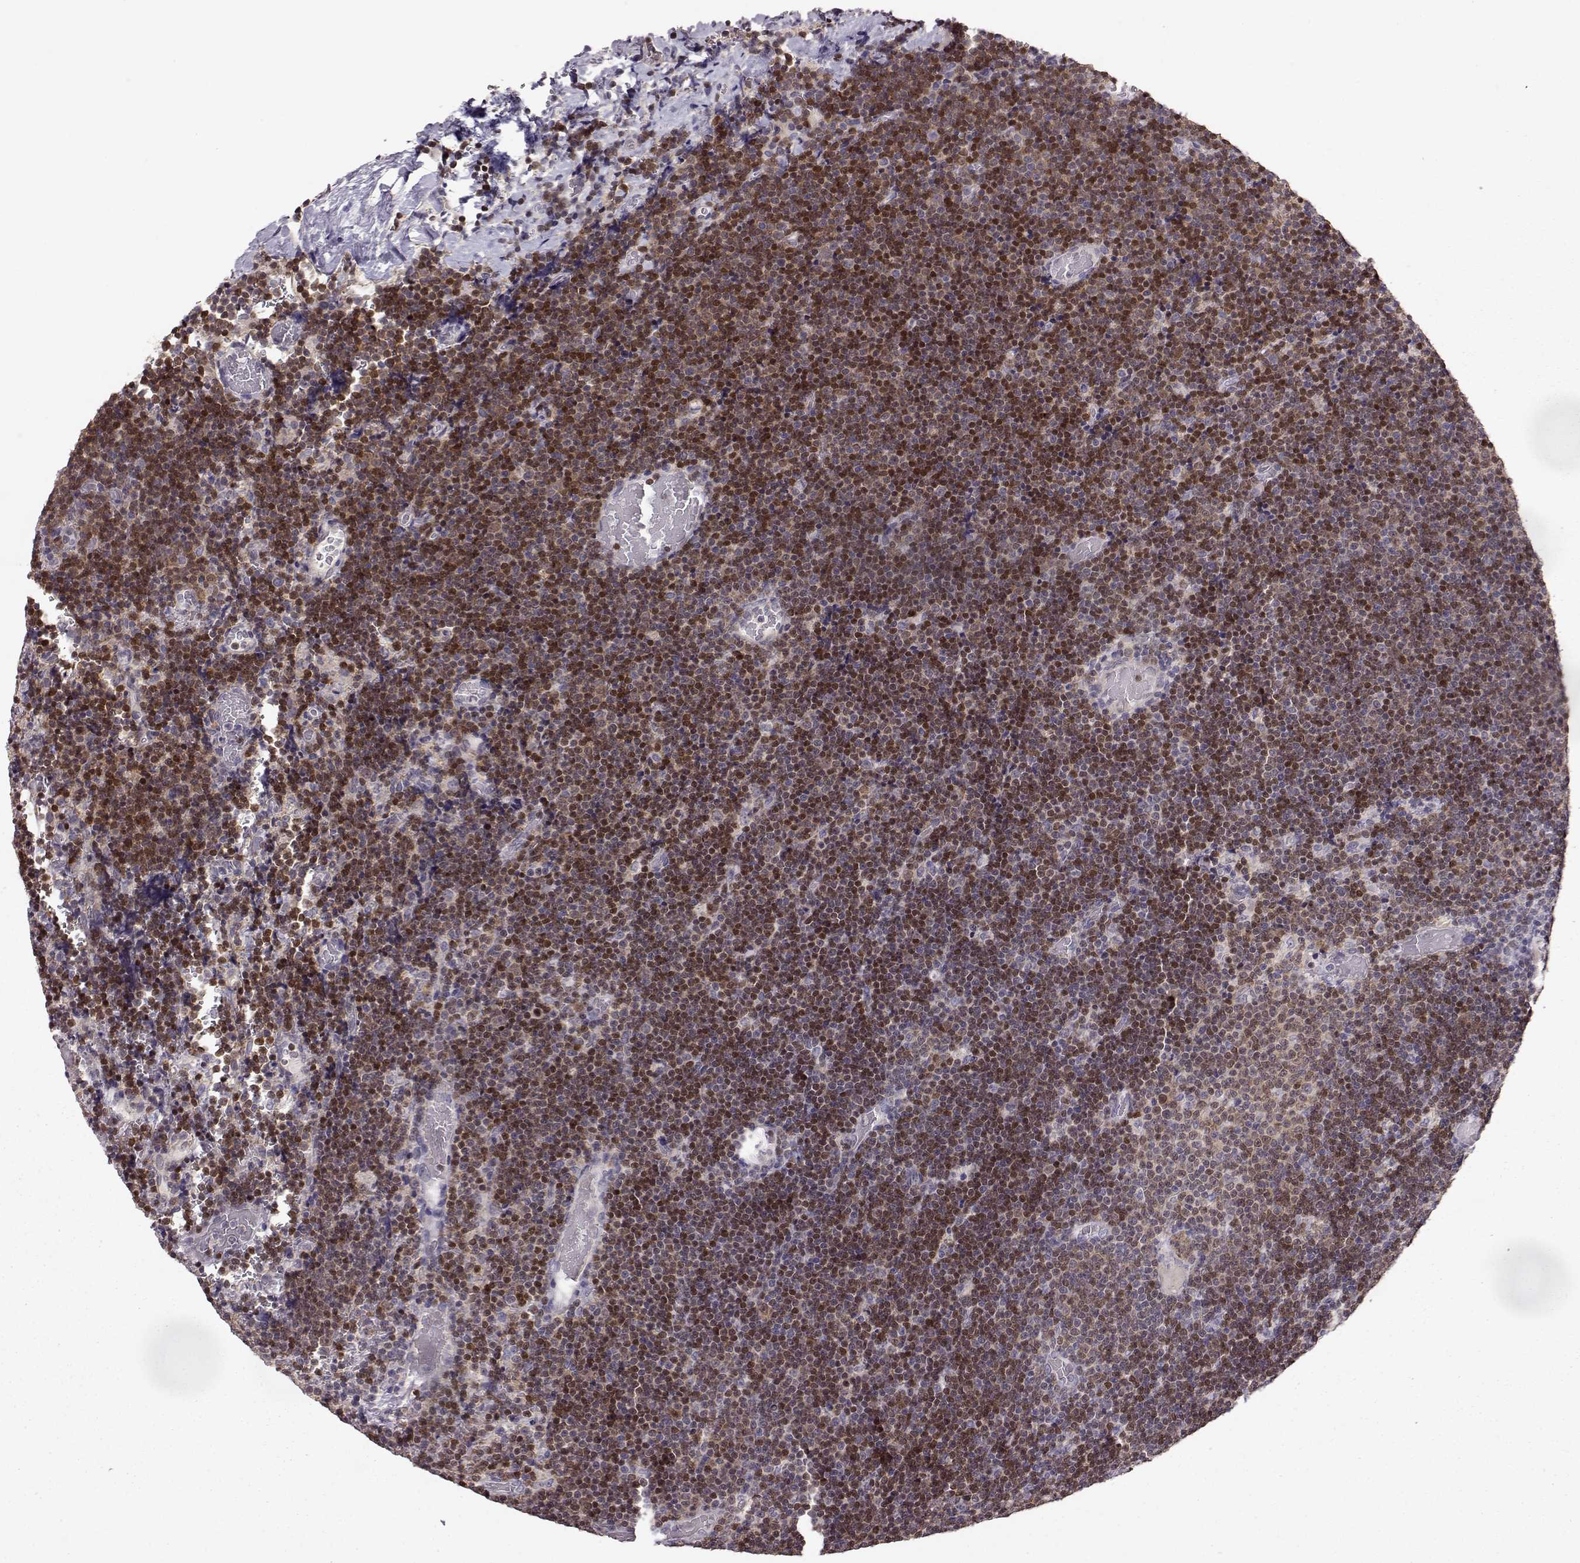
{"staining": {"intensity": "moderate", "quantity": ">75%", "location": "nuclear"}, "tissue": "lymphoma", "cell_type": "Tumor cells", "image_type": "cancer", "snomed": [{"axis": "morphology", "description": "Malignant lymphoma, non-Hodgkin's type, Low grade"}, {"axis": "topography", "description": "Brain"}], "caption": "Immunohistochemistry (IHC) histopathology image of lymphoma stained for a protein (brown), which exhibits medium levels of moderate nuclear positivity in approximately >75% of tumor cells.", "gene": "BACH2", "patient": {"sex": "female", "age": 66}}